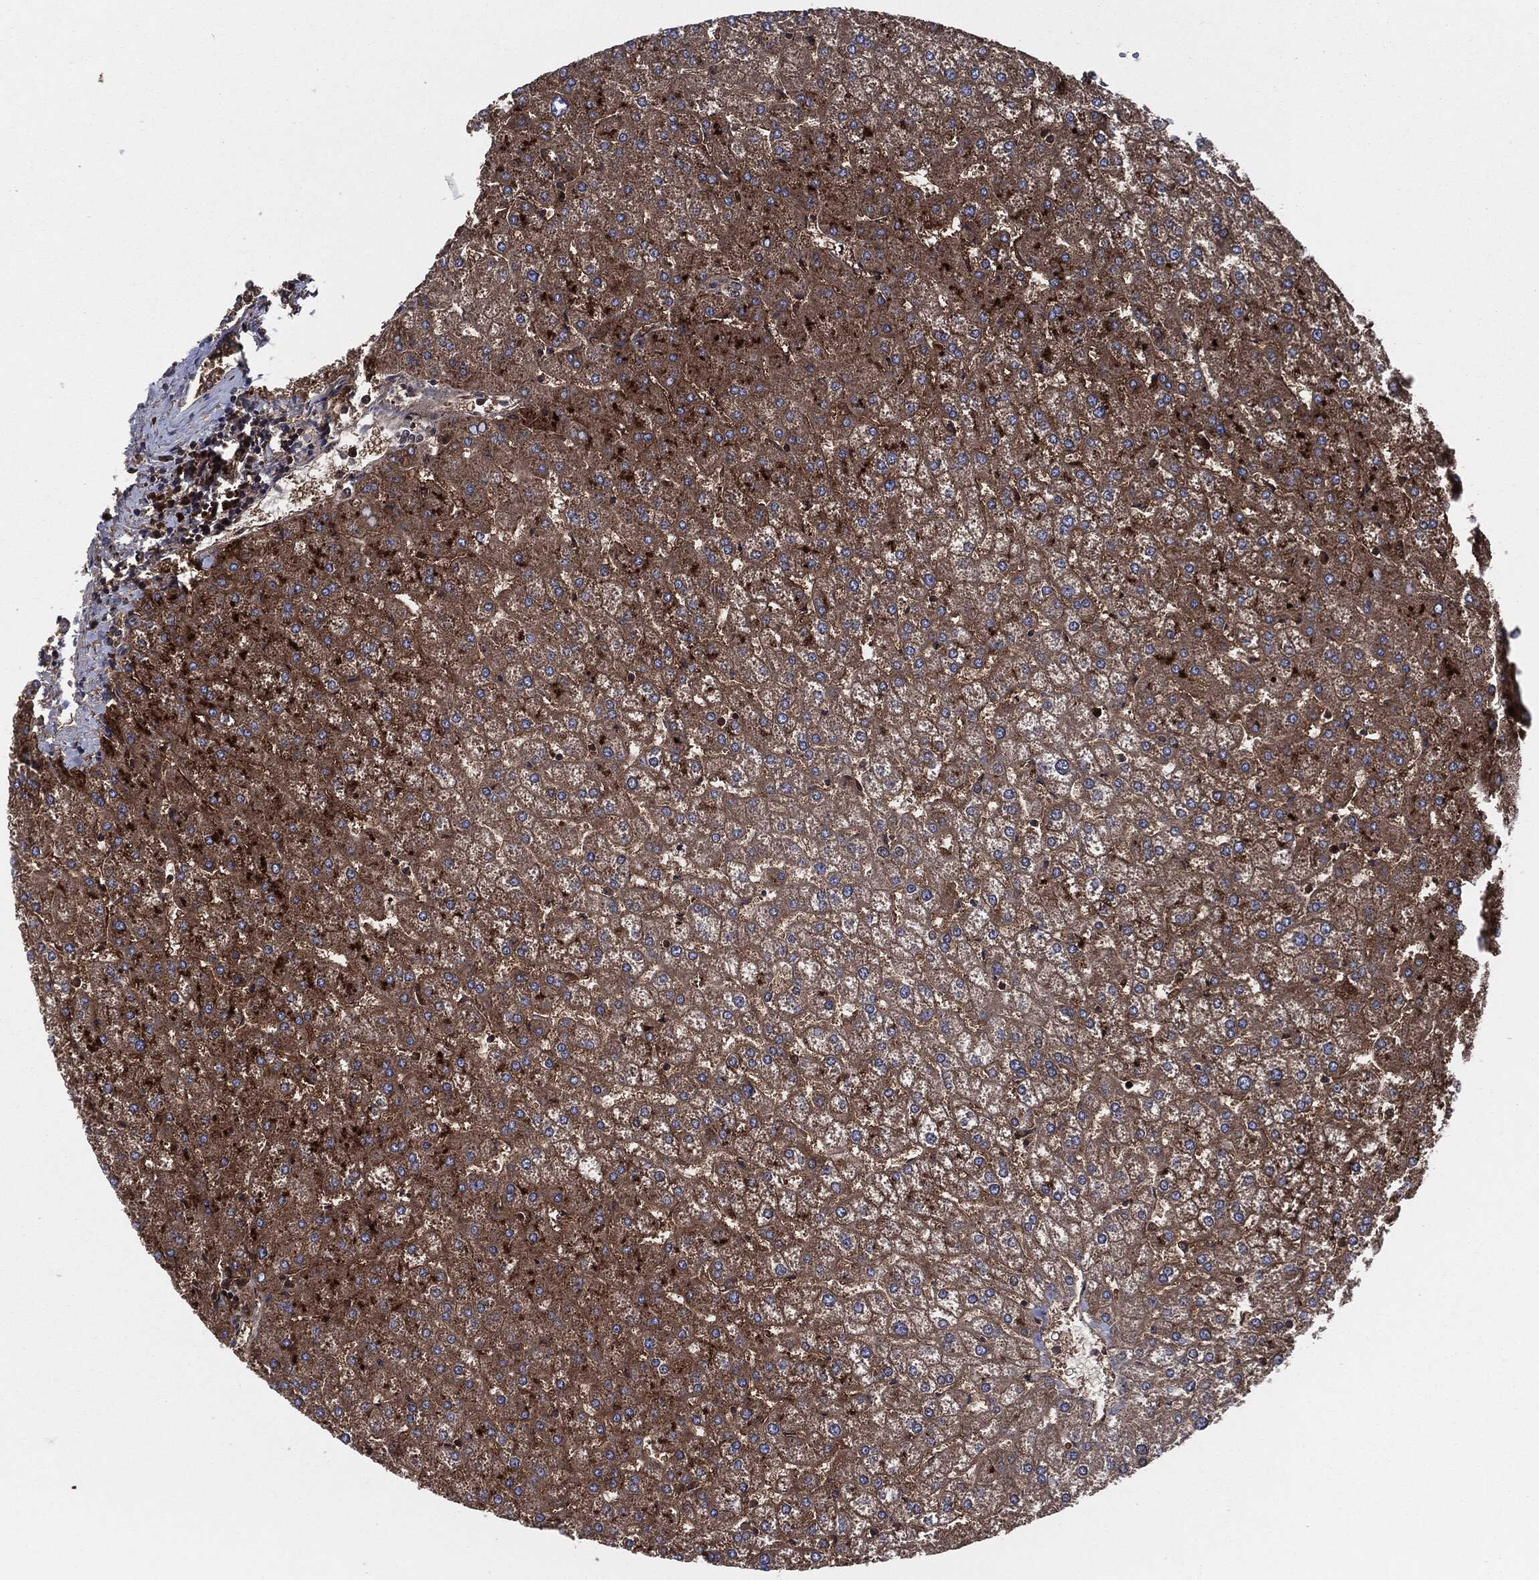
{"staining": {"intensity": "moderate", "quantity": ">75%", "location": "cytoplasmic/membranous"}, "tissue": "liver", "cell_type": "Cholangiocytes", "image_type": "normal", "snomed": [{"axis": "morphology", "description": "Normal tissue, NOS"}, {"axis": "topography", "description": "Liver"}], "caption": "Immunohistochemical staining of normal liver exhibits >75% levels of moderate cytoplasmic/membranous protein expression in approximately >75% of cholangiocytes. (DAB (3,3'-diaminobenzidine) = brown stain, brightfield microscopy at high magnification).", "gene": "XPNPEP1", "patient": {"sex": "female", "age": 32}}